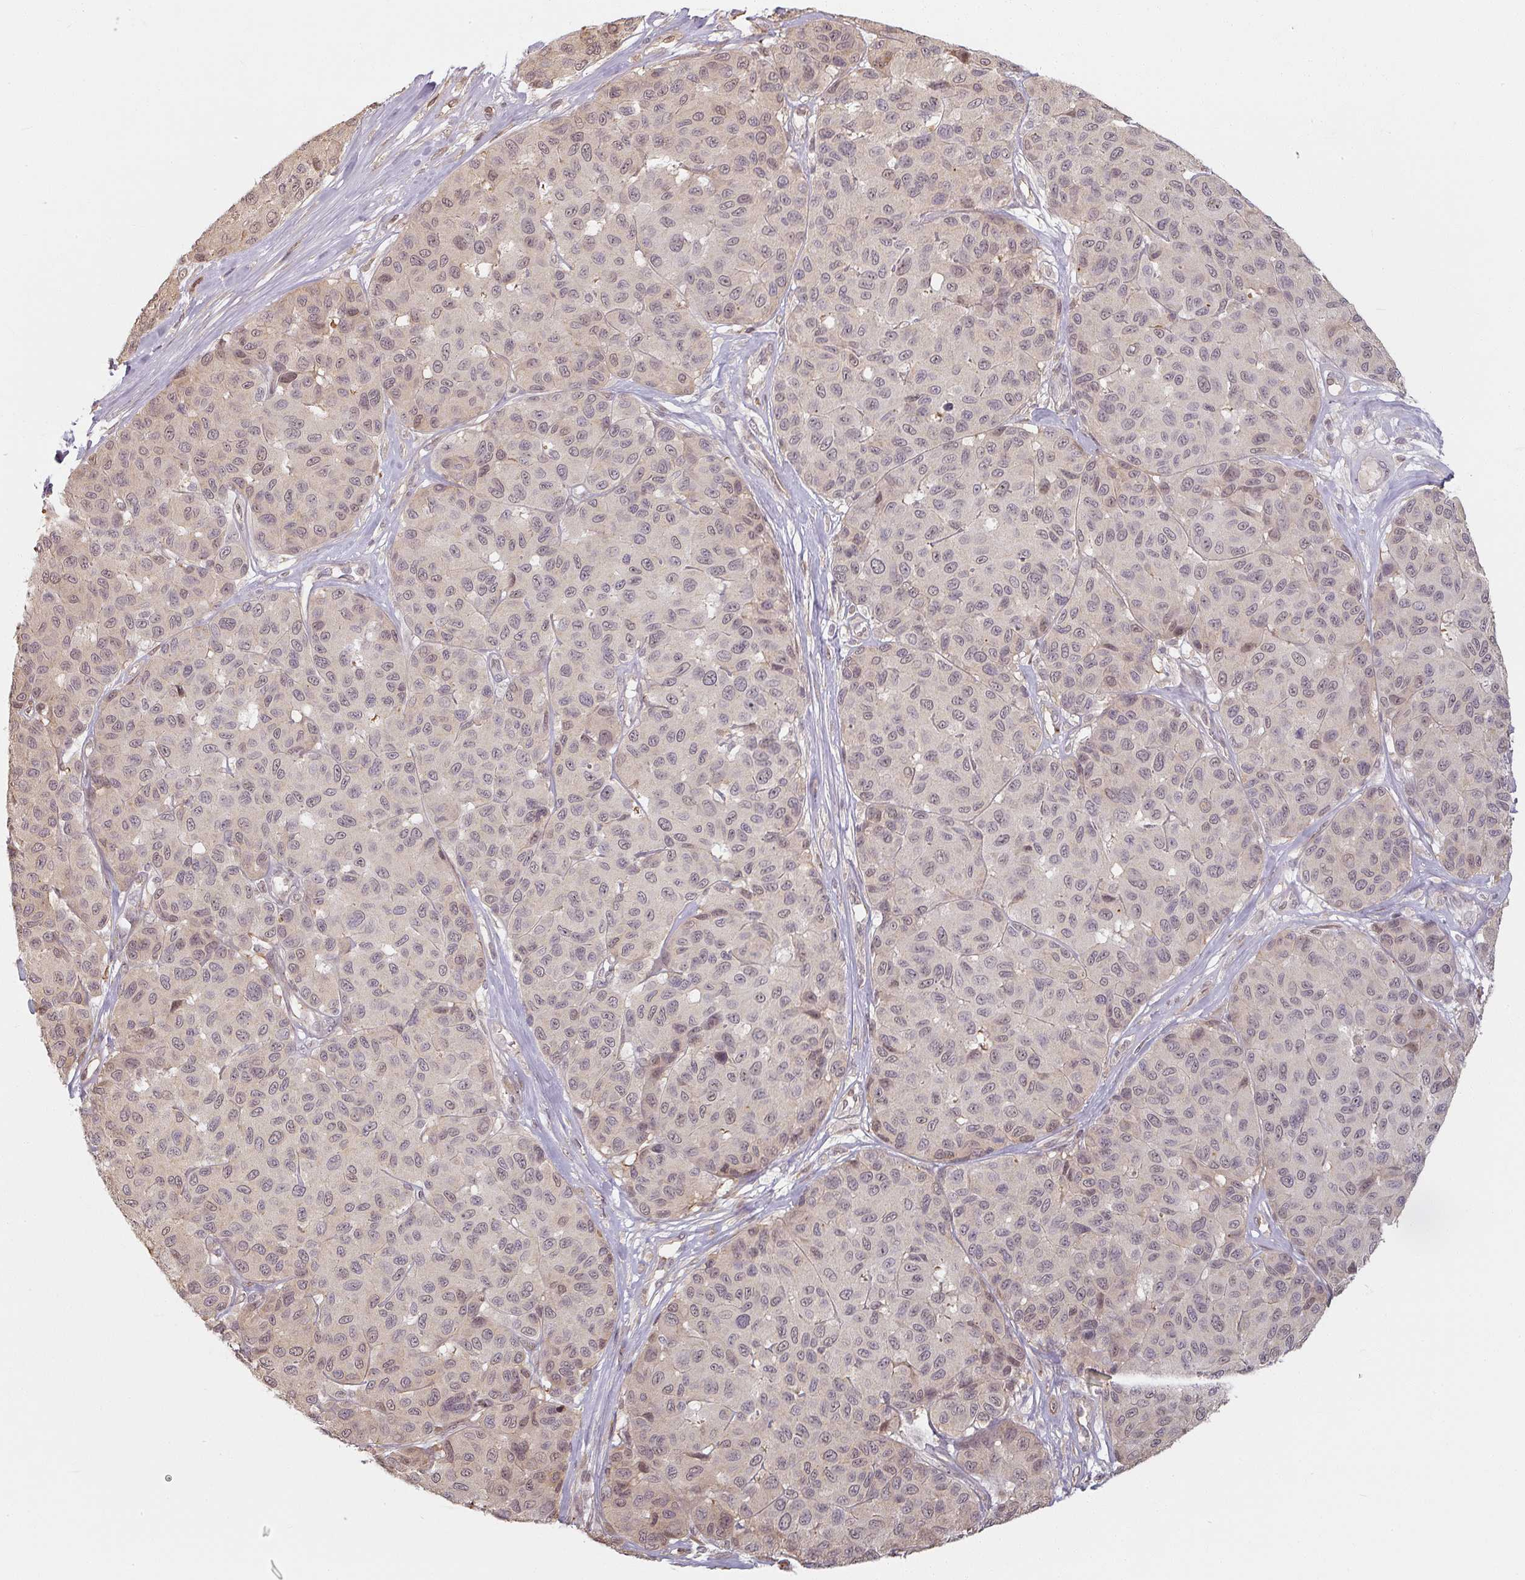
{"staining": {"intensity": "weak", "quantity": "25%-75%", "location": "nuclear"}, "tissue": "melanoma", "cell_type": "Tumor cells", "image_type": "cancer", "snomed": [{"axis": "morphology", "description": "Malignant melanoma, NOS"}, {"axis": "topography", "description": "Skin"}], "caption": "An image showing weak nuclear positivity in approximately 25%-75% of tumor cells in malignant melanoma, as visualized by brown immunohistochemical staining.", "gene": "MED19", "patient": {"sex": "female", "age": 66}}